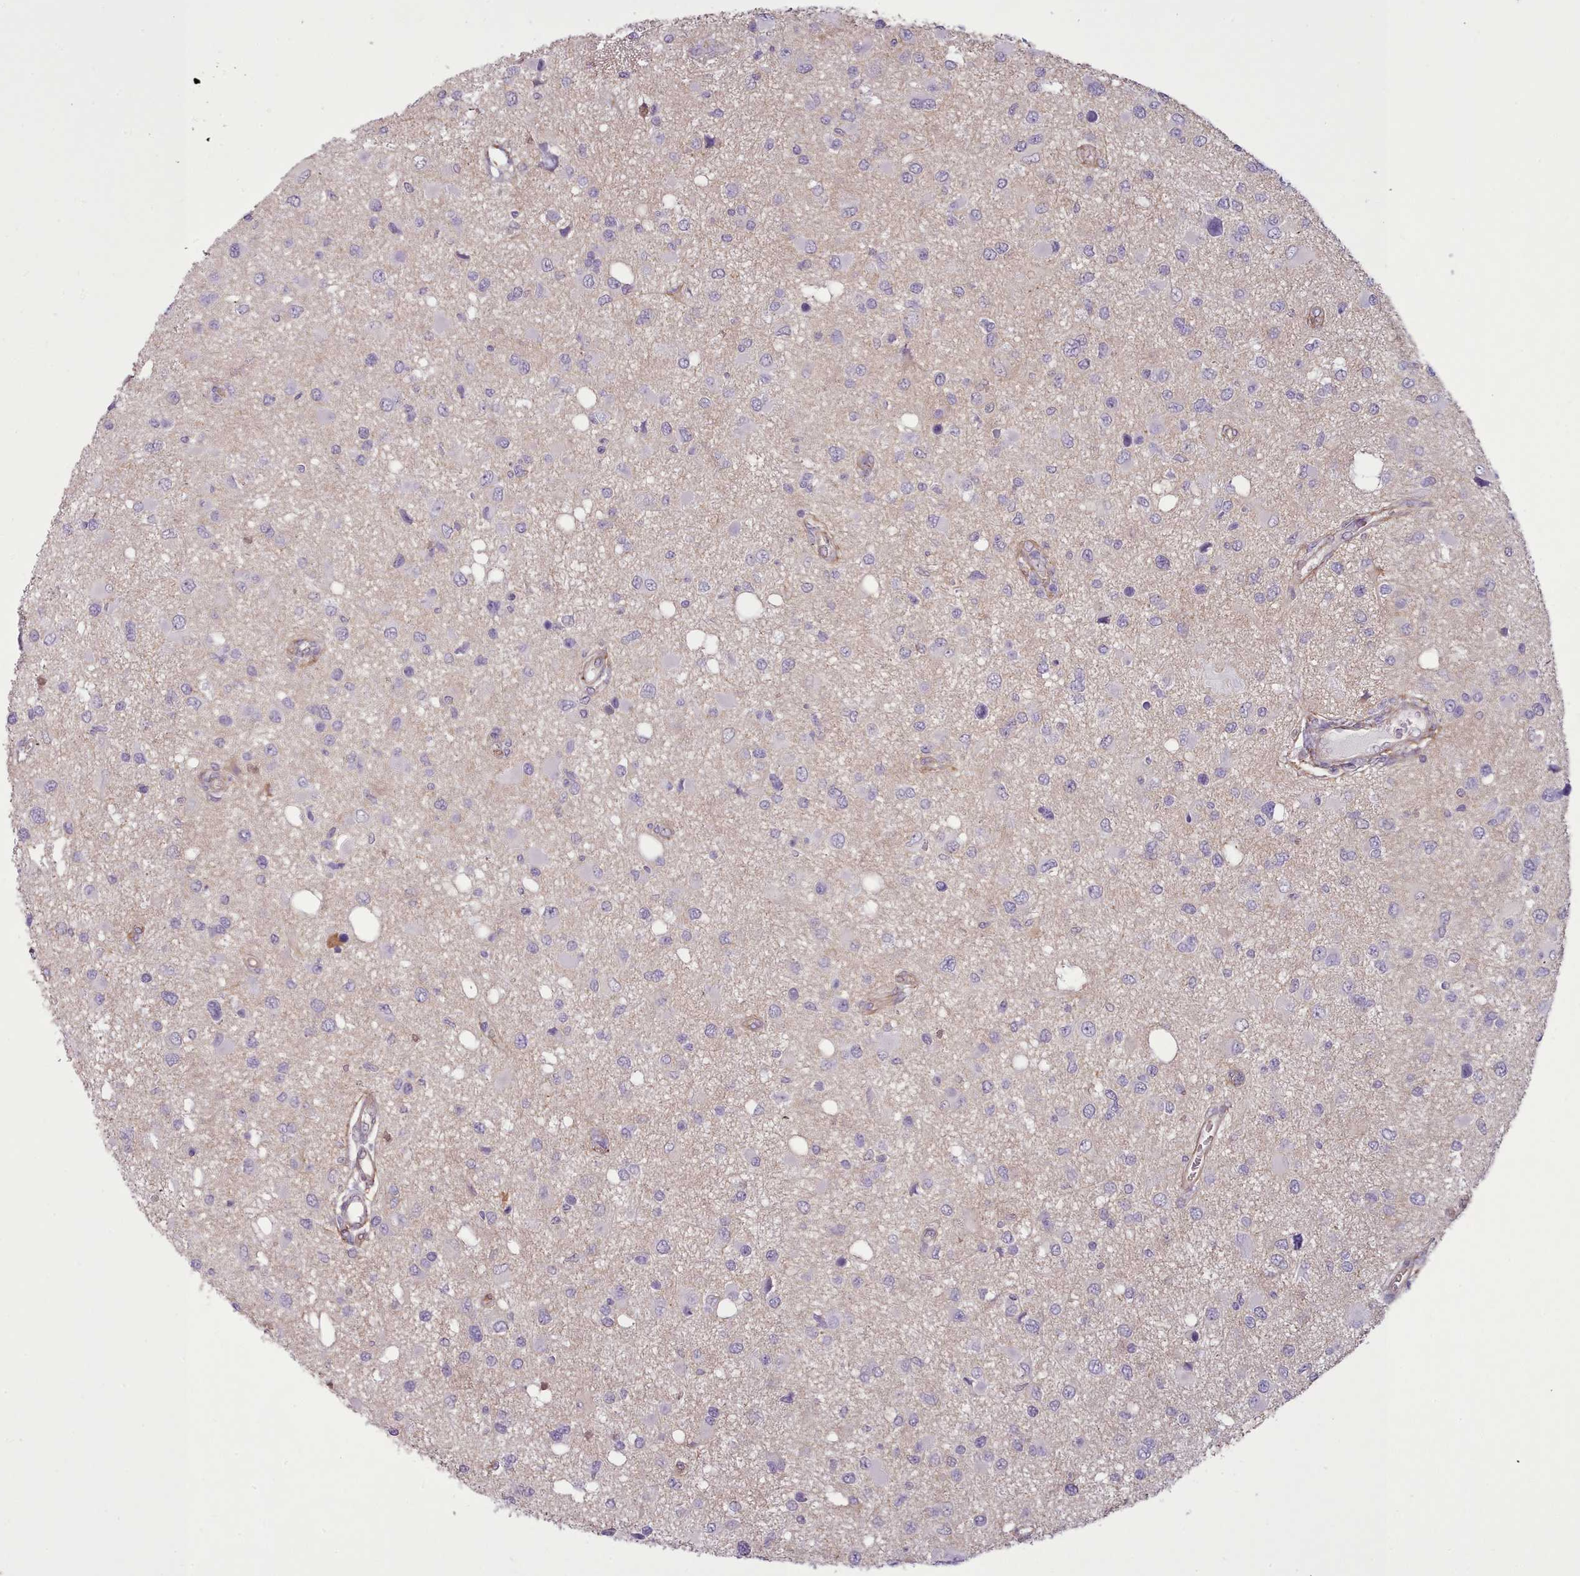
{"staining": {"intensity": "negative", "quantity": "none", "location": "none"}, "tissue": "glioma", "cell_type": "Tumor cells", "image_type": "cancer", "snomed": [{"axis": "morphology", "description": "Glioma, malignant, High grade"}, {"axis": "topography", "description": "Brain"}], "caption": "Micrograph shows no protein positivity in tumor cells of glioma tissue. Brightfield microscopy of IHC stained with DAB (3,3'-diaminobenzidine) (brown) and hematoxylin (blue), captured at high magnification.", "gene": "PLD4", "patient": {"sex": "male", "age": 53}}